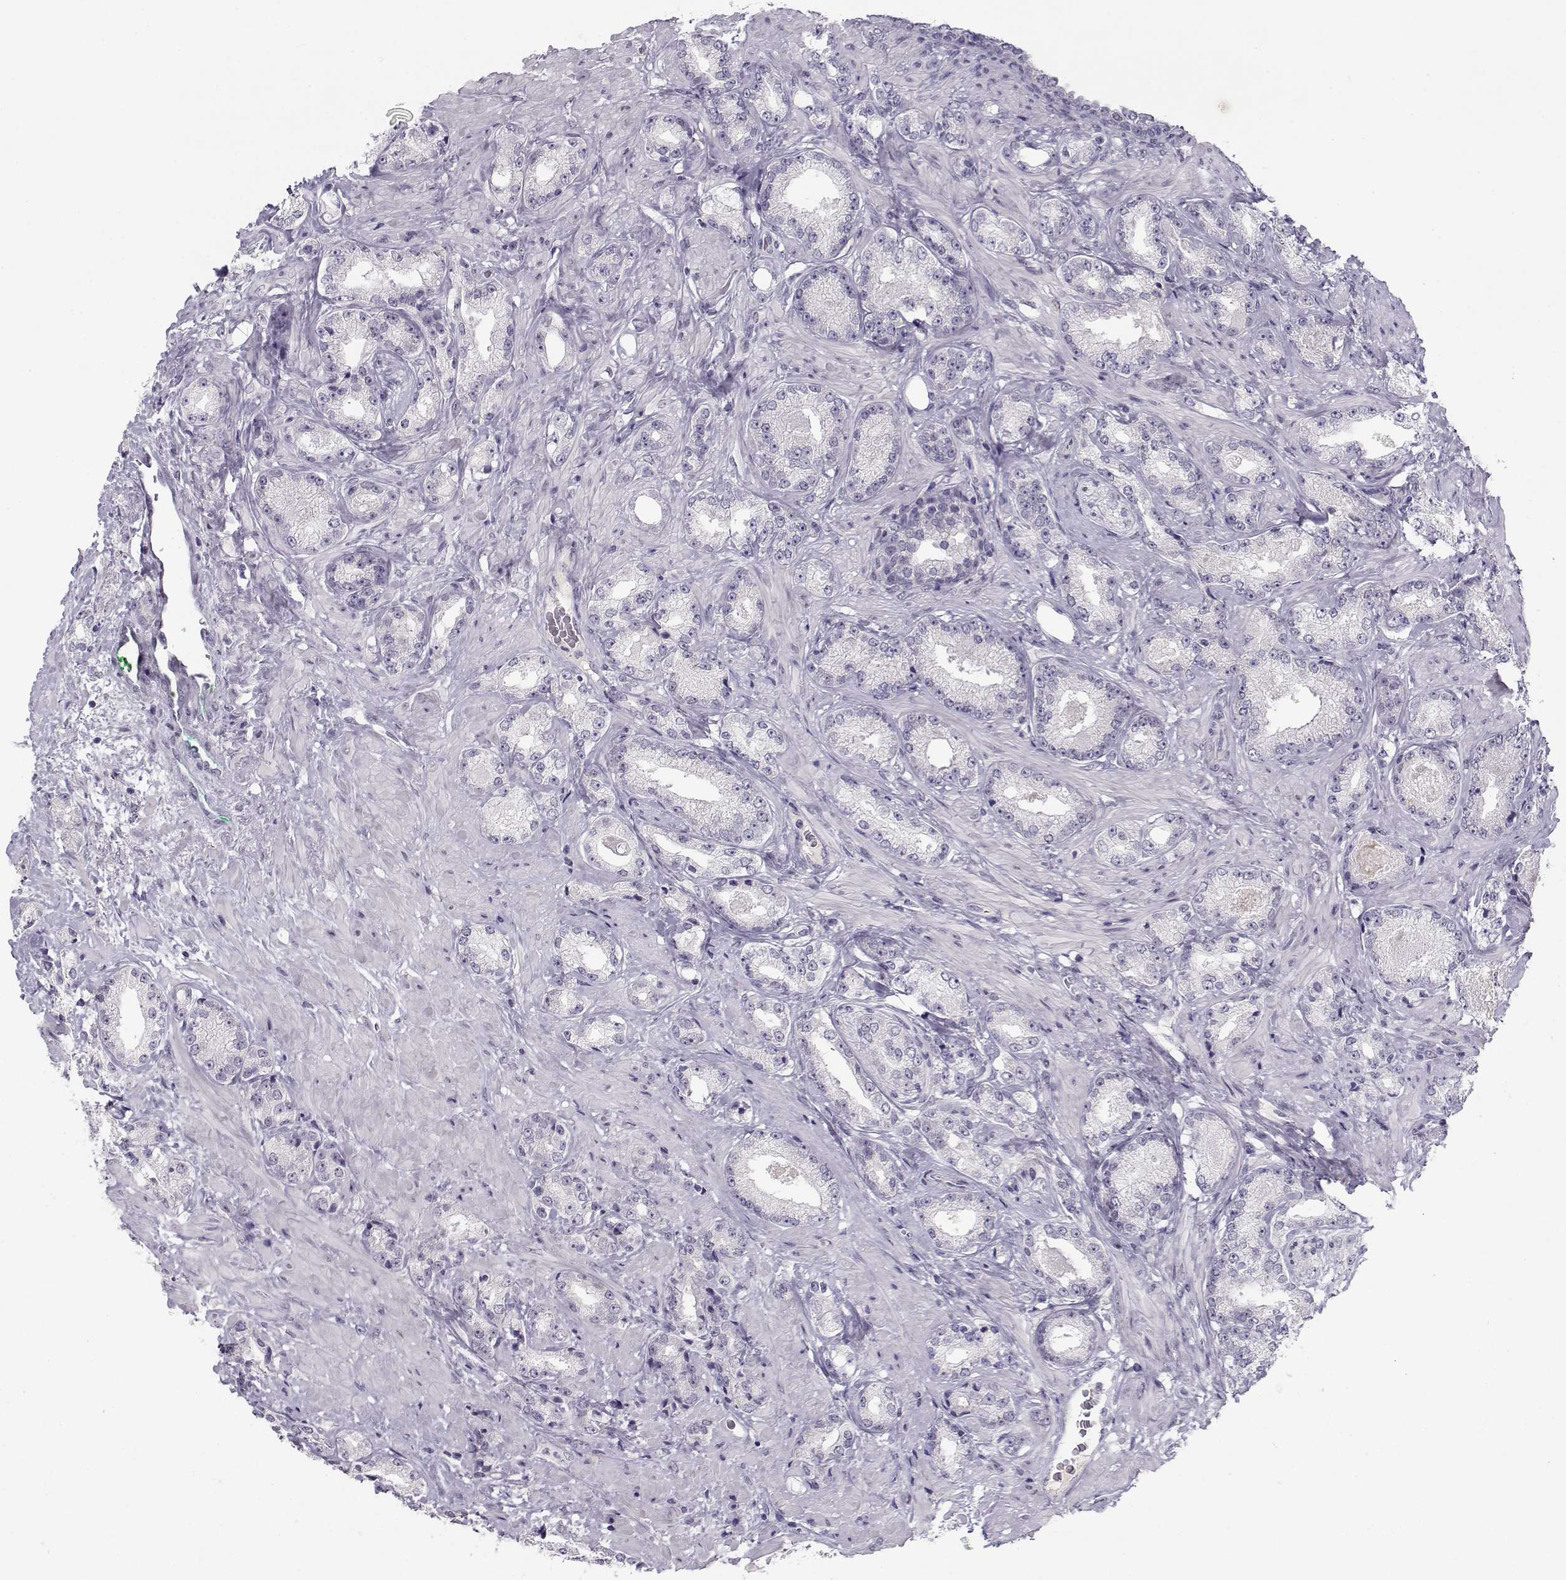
{"staining": {"intensity": "negative", "quantity": "none", "location": "none"}, "tissue": "prostate cancer", "cell_type": "Tumor cells", "image_type": "cancer", "snomed": [{"axis": "morphology", "description": "Adenocarcinoma, Low grade"}, {"axis": "topography", "description": "Prostate"}], "caption": "Immunohistochemistry image of neoplastic tissue: prostate cancer stained with DAB (3,3'-diaminobenzidine) shows no significant protein positivity in tumor cells. (Stains: DAB immunohistochemistry with hematoxylin counter stain, Microscopy: brightfield microscopy at high magnification).", "gene": "C16orf86", "patient": {"sex": "male", "age": 68}}